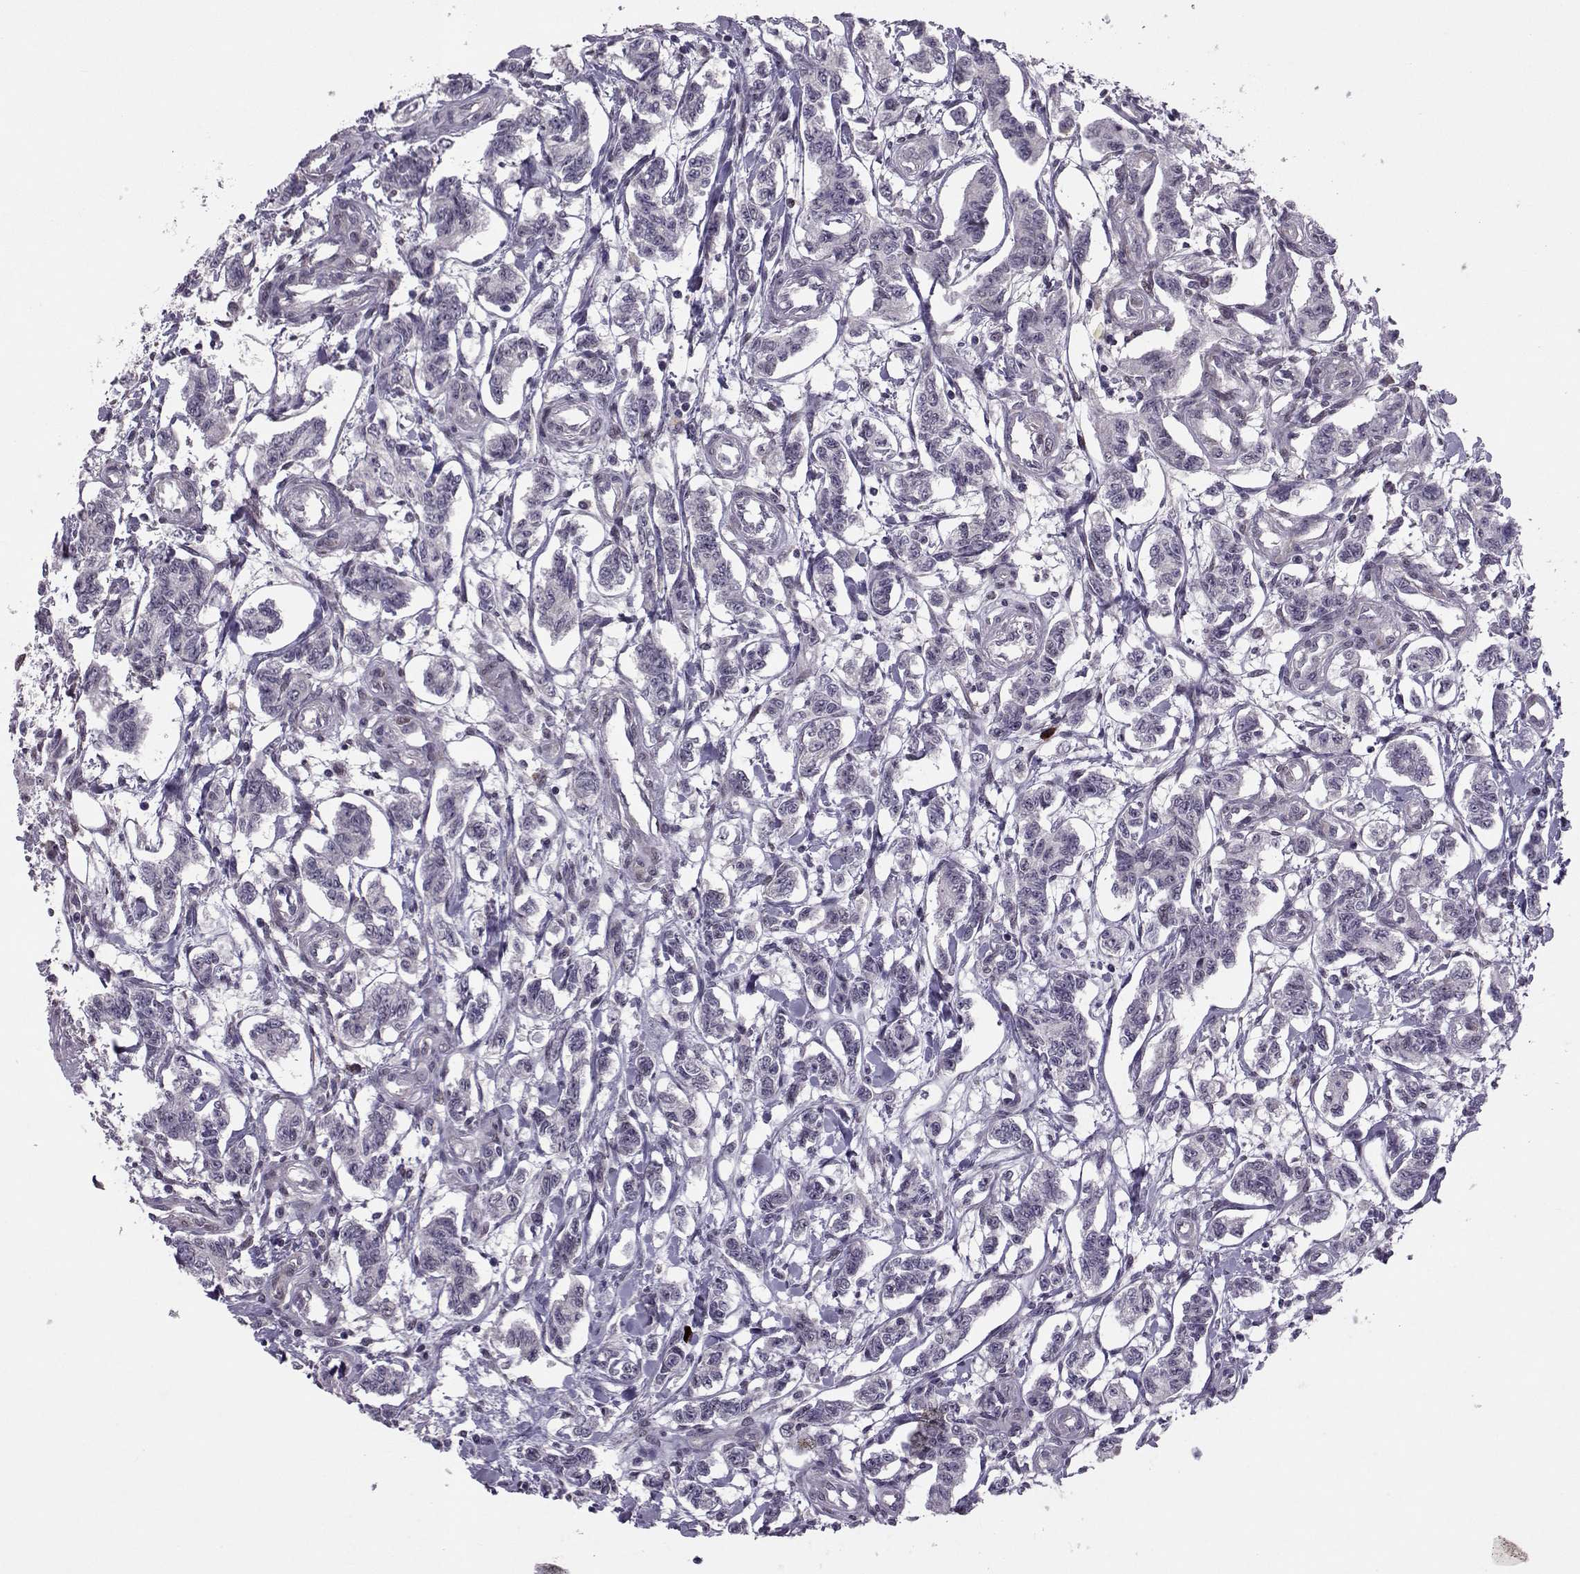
{"staining": {"intensity": "negative", "quantity": "none", "location": "none"}, "tissue": "carcinoid", "cell_type": "Tumor cells", "image_type": "cancer", "snomed": [{"axis": "morphology", "description": "Carcinoid, malignant, NOS"}, {"axis": "topography", "description": "Kidney"}], "caption": "A high-resolution micrograph shows immunohistochemistry staining of carcinoid (malignant), which displays no significant positivity in tumor cells.", "gene": "CDK4", "patient": {"sex": "female", "age": 41}}